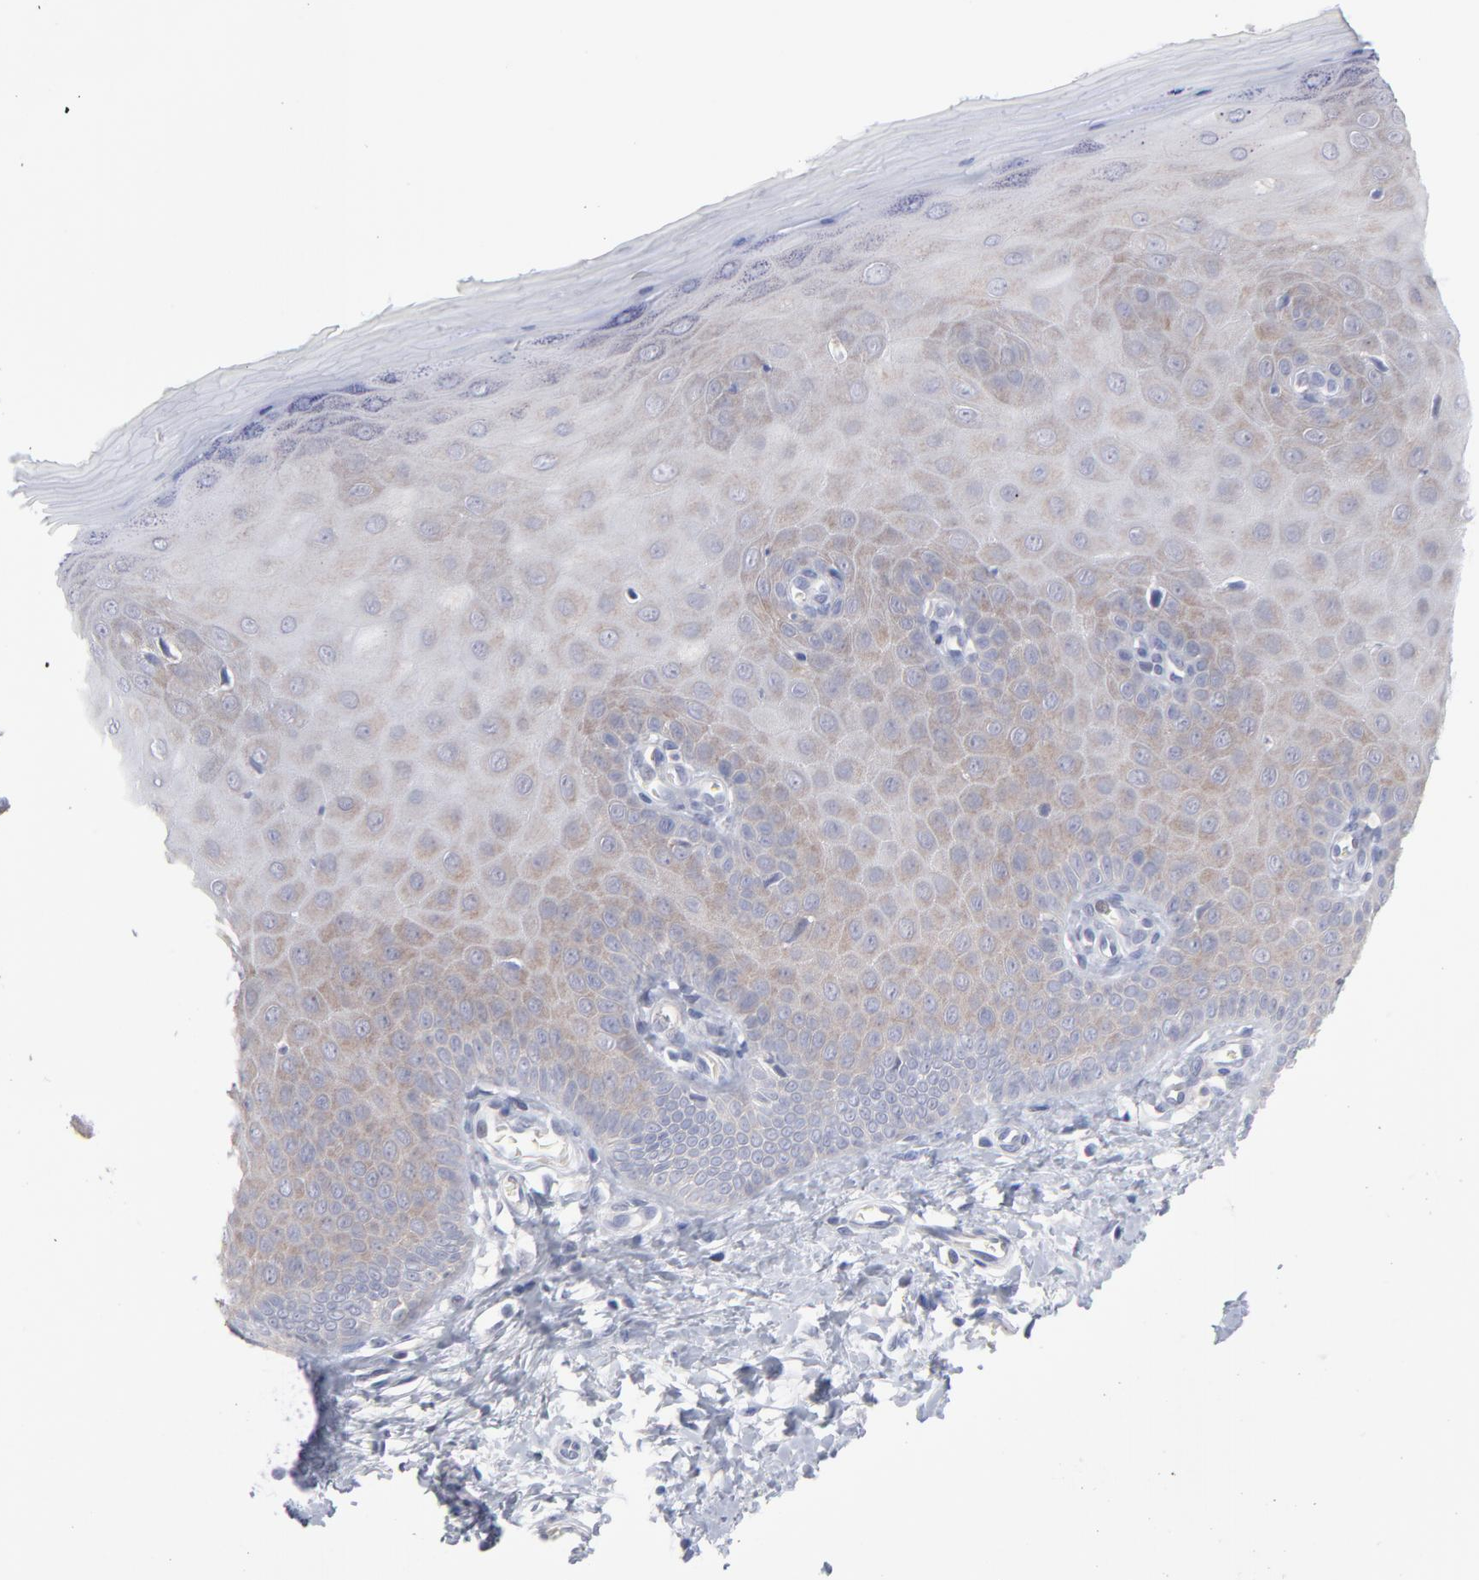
{"staining": {"intensity": "weak", "quantity": ">75%", "location": "cytoplasmic/membranous"}, "tissue": "cervix", "cell_type": "Glandular cells", "image_type": "normal", "snomed": [{"axis": "morphology", "description": "Normal tissue, NOS"}, {"axis": "topography", "description": "Cervix"}], "caption": "Immunohistochemistry (IHC) staining of unremarkable cervix, which reveals low levels of weak cytoplasmic/membranous expression in approximately >75% of glandular cells indicating weak cytoplasmic/membranous protein expression. The staining was performed using DAB (3,3'-diaminobenzidine) (brown) for protein detection and nuclei were counterstained in hematoxylin (blue).", "gene": "RPS24", "patient": {"sex": "female", "age": 55}}